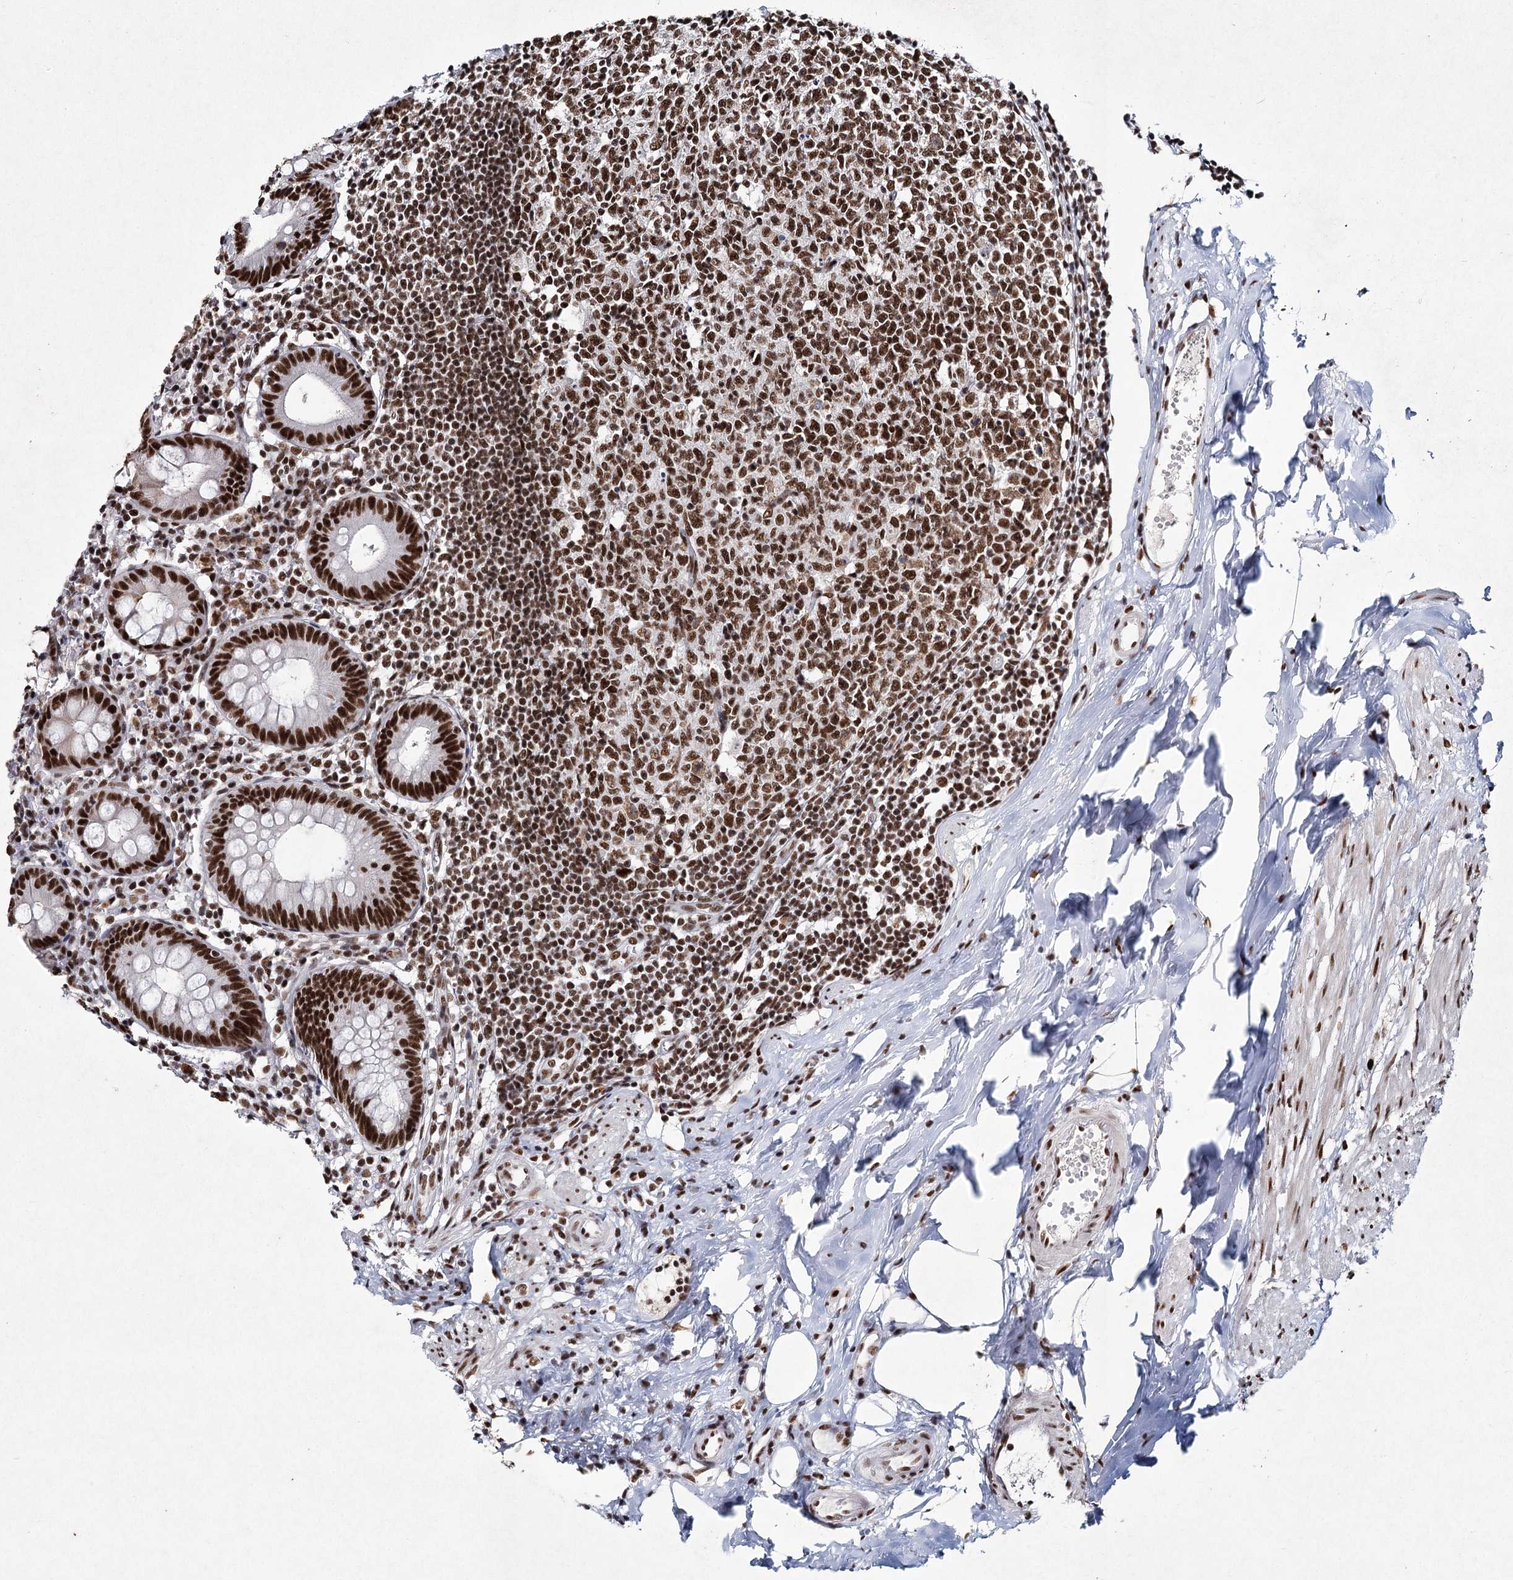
{"staining": {"intensity": "strong", "quantity": ">75%", "location": "cytoplasmic/membranous,nuclear"}, "tissue": "appendix", "cell_type": "Glandular cells", "image_type": "normal", "snomed": [{"axis": "morphology", "description": "Normal tissue, NOS"}, {"axis": "topography", "description": "Appendix"}], "caption": "Immunohistochemistry (IHC) photomicrograph of benign appendix: appendix stained using IHC shows high levels of strong protein expression localized specifically in the cytoplasmic/membranous,nuclear of glandular cells, appearing as a cytoplasmic/membranous,nuclear brown color.", "gene": "SCAF8", "patient": {"sex": "female", "age": 54}}